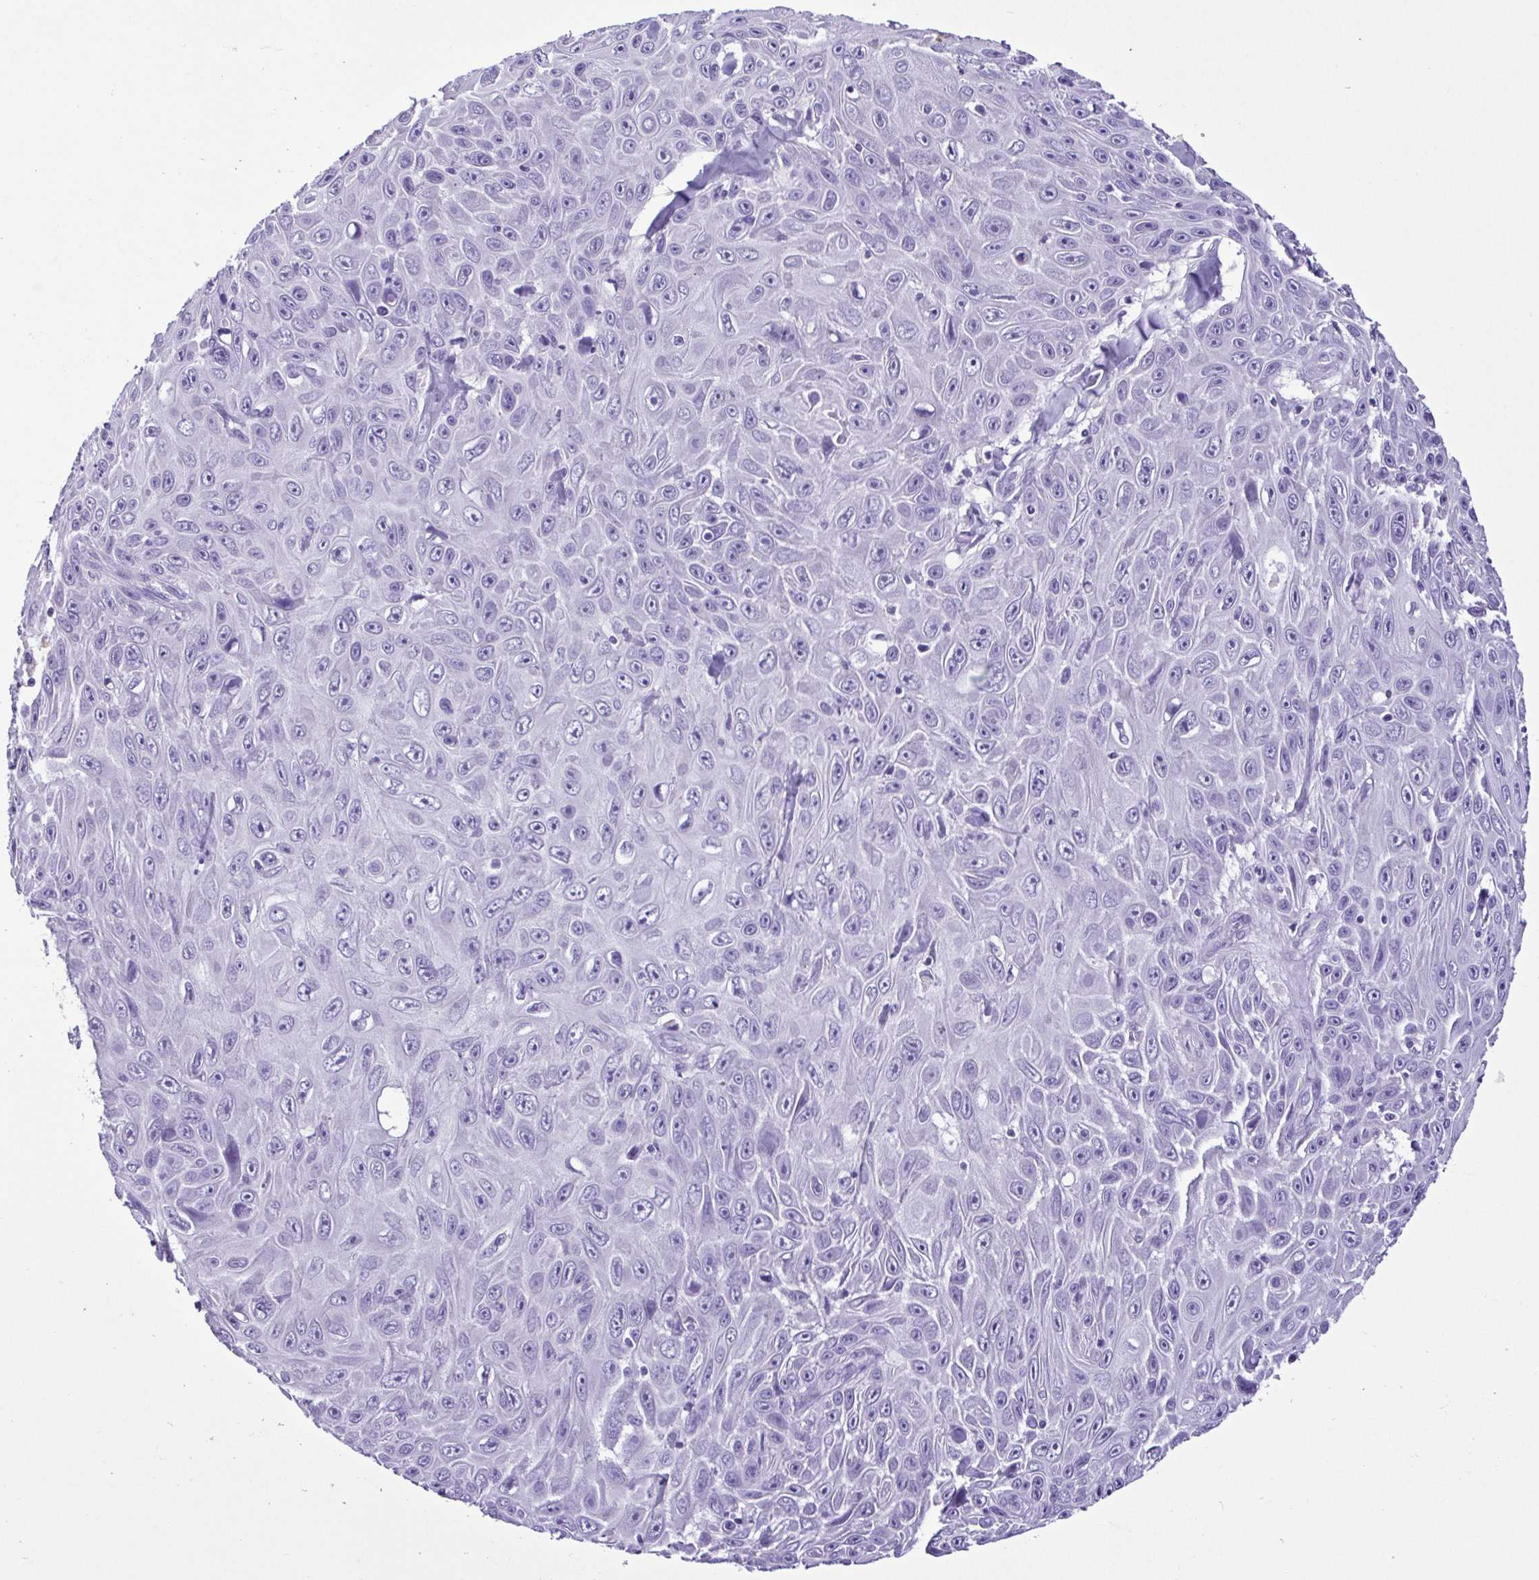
{"staining": {"intensity": "negative", "quantity": "none", "location": "none"}, "tissue": "skin cancer", "cell_type": "Tumor cells", "image_type": "cancer", "snomed": [{"axis": "morphology", "description": "Squamous cell carcinoma, NOS"}, {"axis": "topography", "description": "Skin"}], "caption": "There is no significant staining in tumor cells of skin cancer (squamous cell carcinoma).", "gene": "CBY2", "patient": {"sex": "male", "age": 82}}